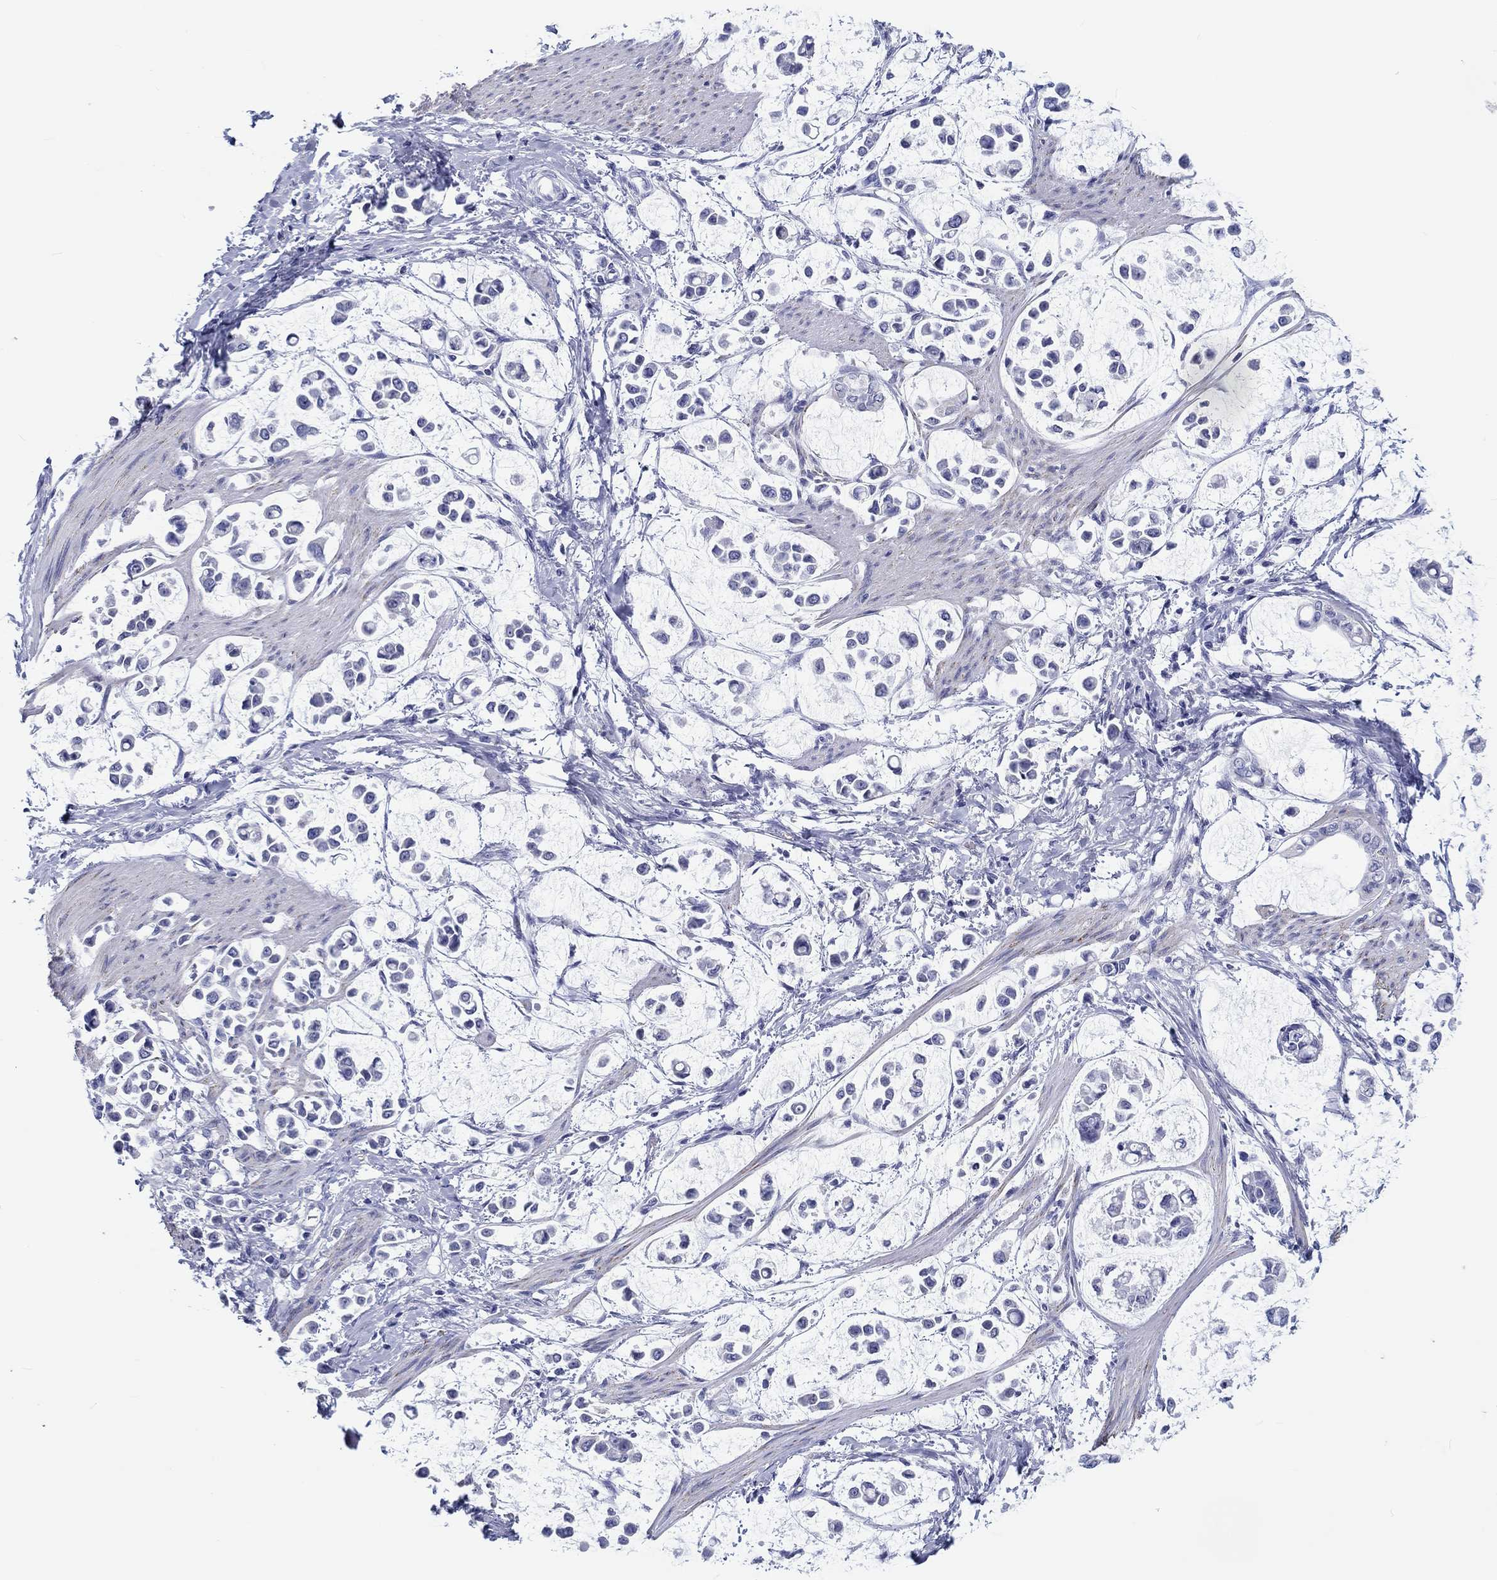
{"staining": {"intensity": "negative", "quantity": "none", "location": "none"}, "tissue": "stomach cancer", "cell_type": "Tumor cells", "image_type": "cancer", "snomed": [{"axis": "morphology", "description": "Adenocarcinoma, NOS"}, {"axis": "topography", "description": "Stomach"}], "caption": "Tumor cells are negative for protein expression in human stomach cancer. (Immunohistochemistry, brightfield microscopy, high magnification).", "gene": "H1-1", "patient": {"sex": "male", "age": 82}}